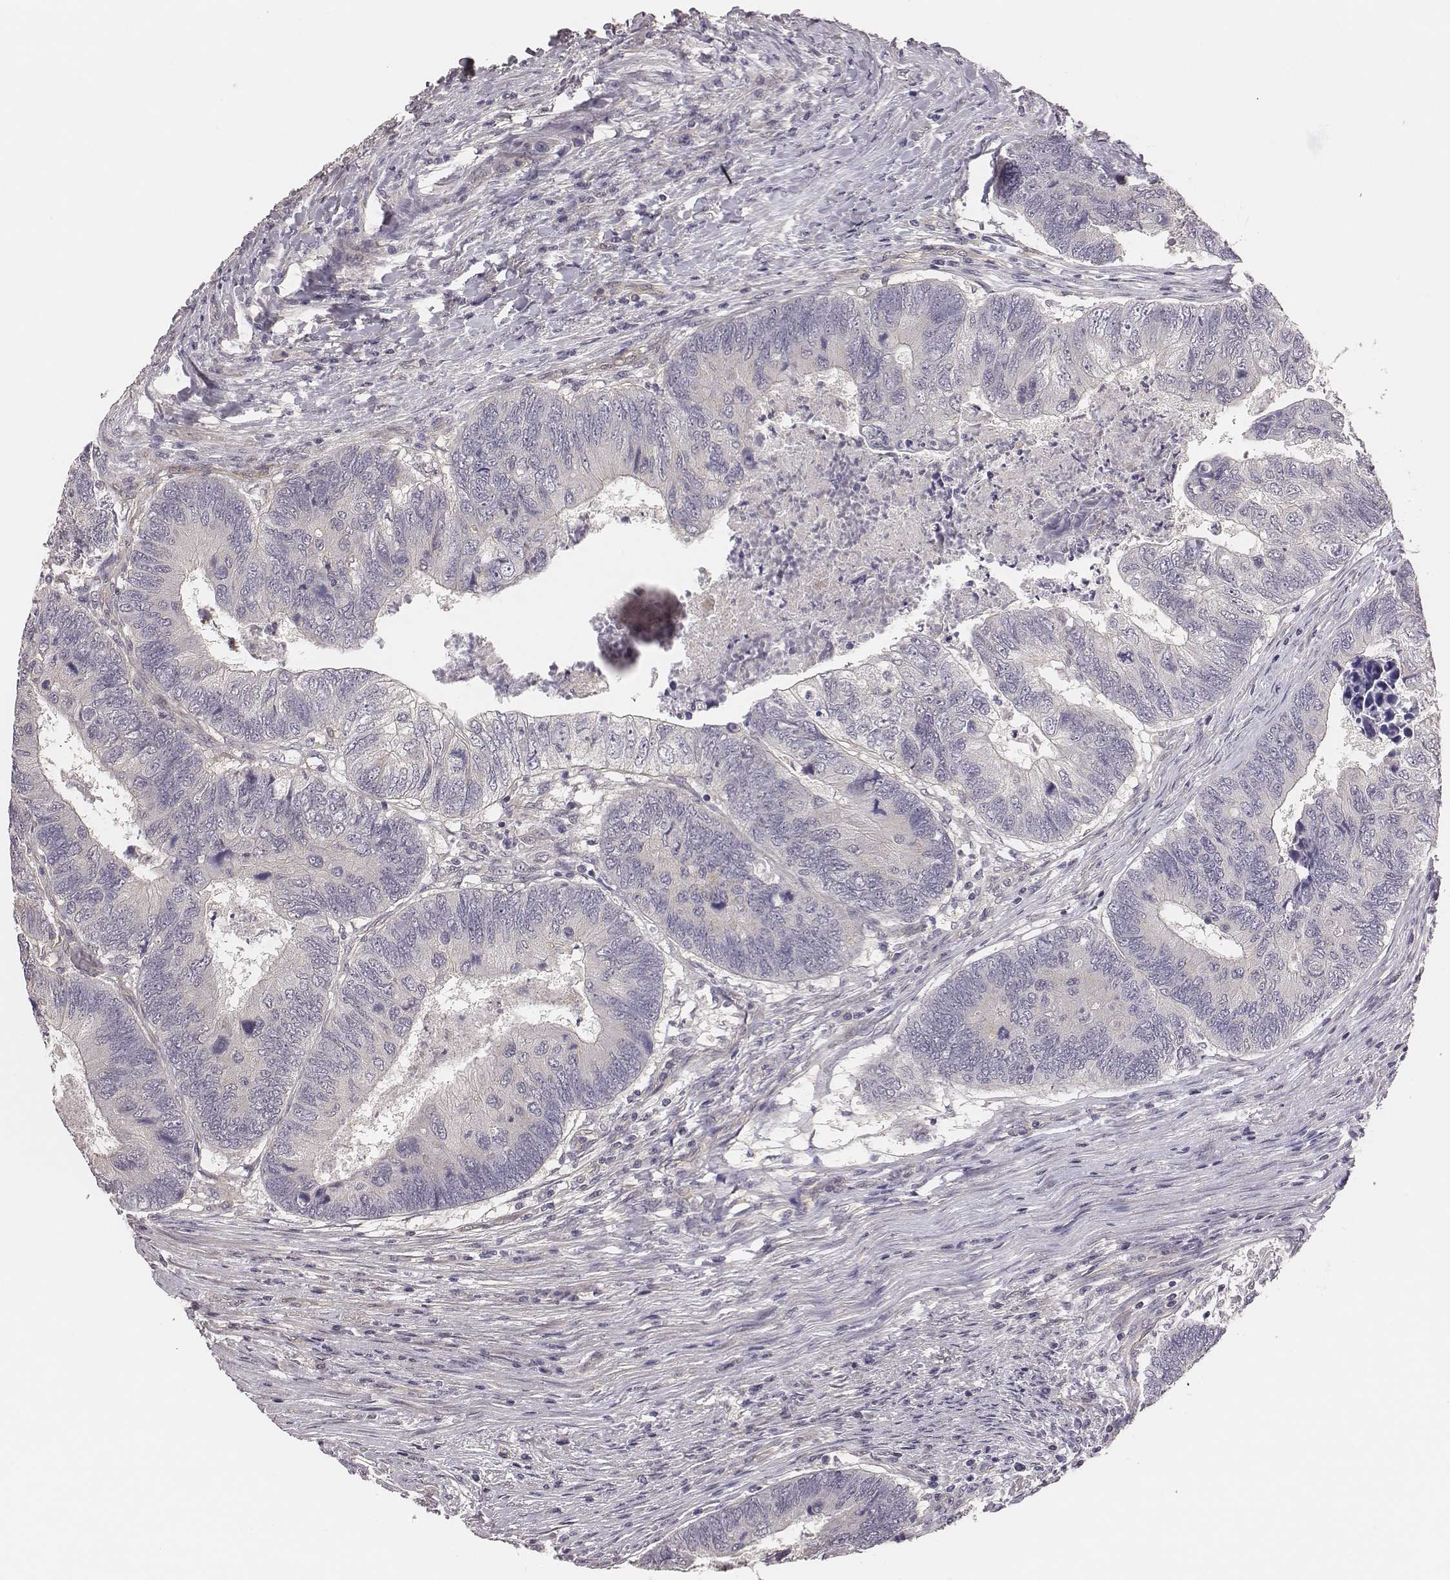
{"staining": {"intensity": "negative", "quantity": "none", "location": "none"}, "tissue": "colorectal cancer", "cell_type": "Tumor cells", "image_type": "cancer", "snomed": [{"axis": "morphology", "description": "Adenocarcinoma, NOS"}, {"axis": "topography", "description": "Colon"}], "caption": "Immunohistochemistry histopathology image of colorectal adenocarcinoma stained for a protein (brown), which demonstrates no expression in tumor cells. (Immunohistochemistry, brightfield microscopy, high magnification).", "gene": "SCARF1", "patient": {"sex": "female", "age": 67}}